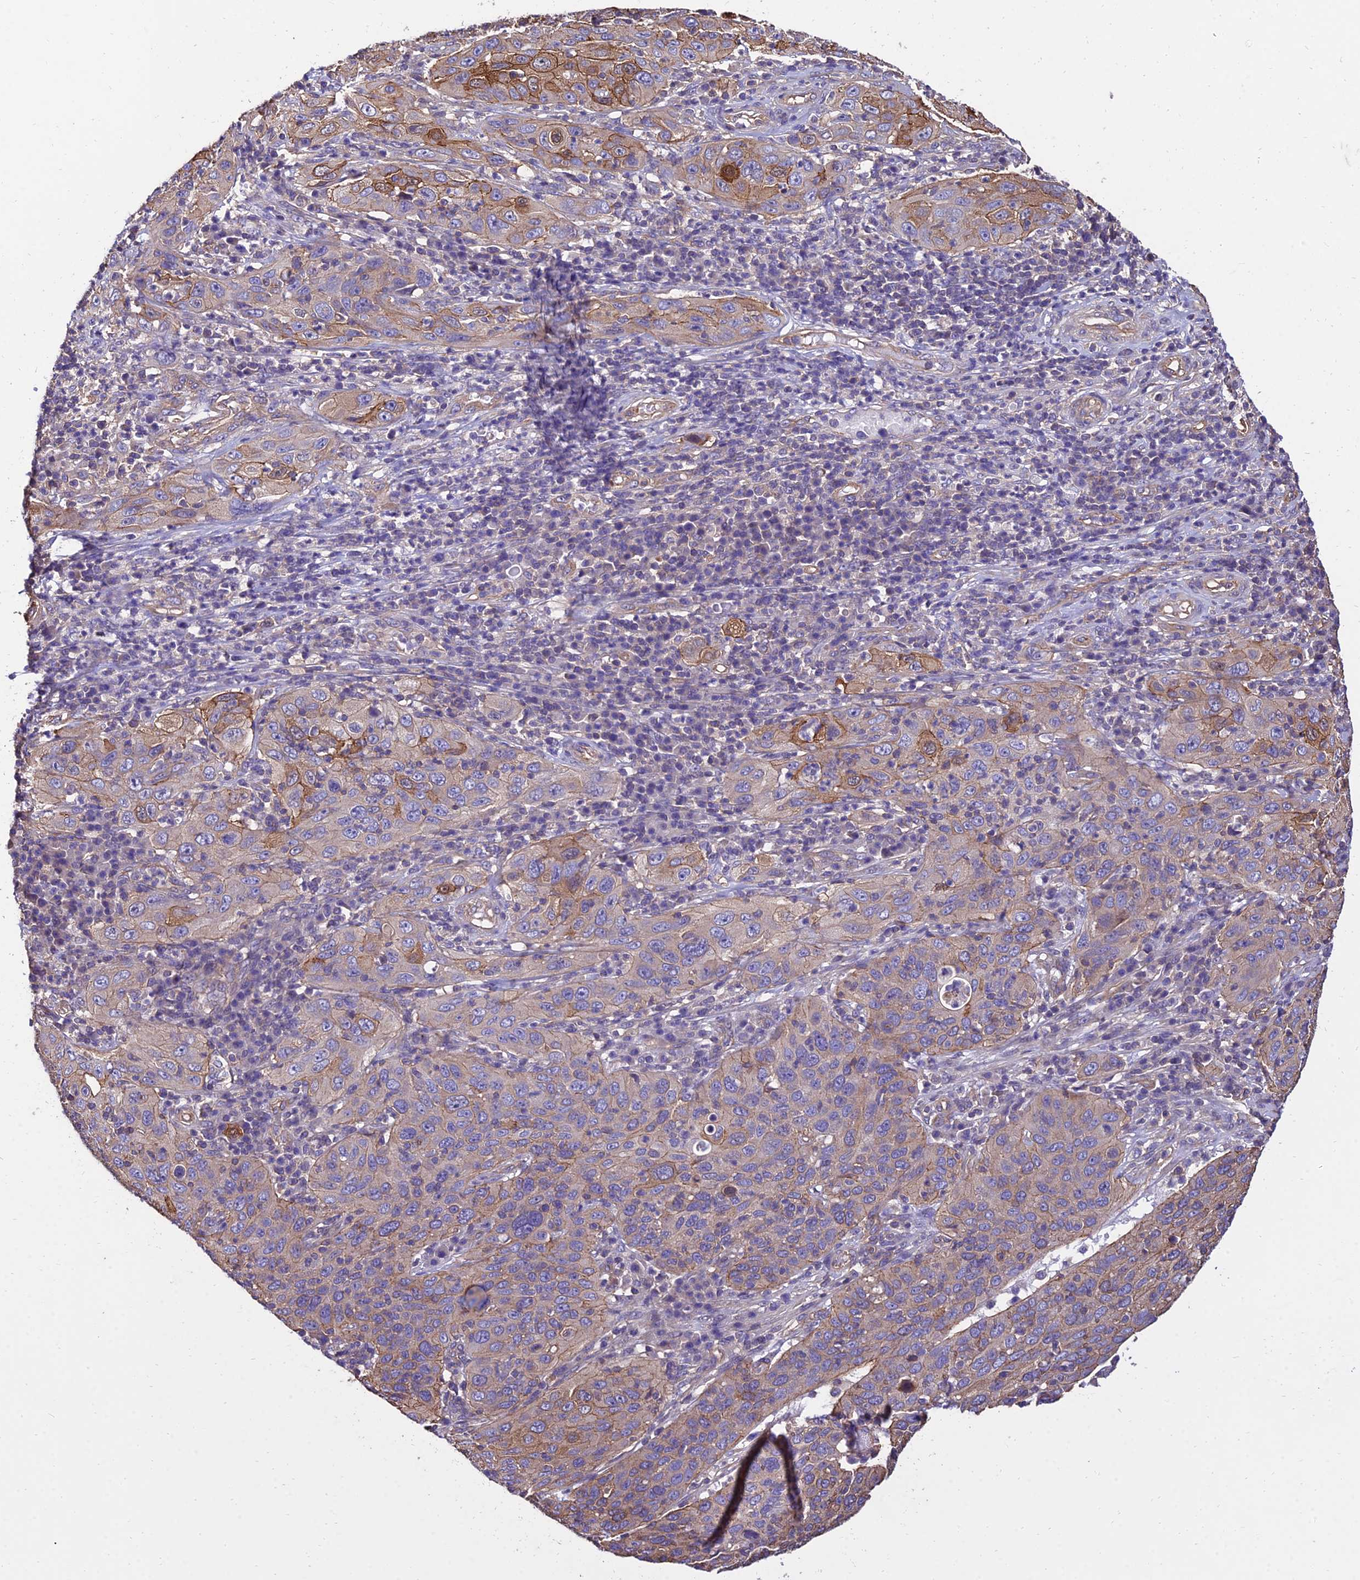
{"staining": {"intensity": "moderate", "quantity": "<25%", "location": "cytoplasmic/membranous,nuclear"}, "tissue": "cervical cancer", "cell_type": "Tumor cells", "image_type": "cancer", "snomed": [{"axis": "morphology", "description": "Squamous cell carcinoma, NOS"}, {"axis": "topography", "description": "Cervix"}], "caption": "IHC of squamous cell carcinoma (cervical) exhibits low levels of moderate cytoplasmic/membranous and nuclear staining in approximately <25% of tumor cells. Immunohistochemistry stains the protein in brown and the nuclei are stained blue.", "gene": "CALM2", "patient": {"sex": "female", "age": 36}}